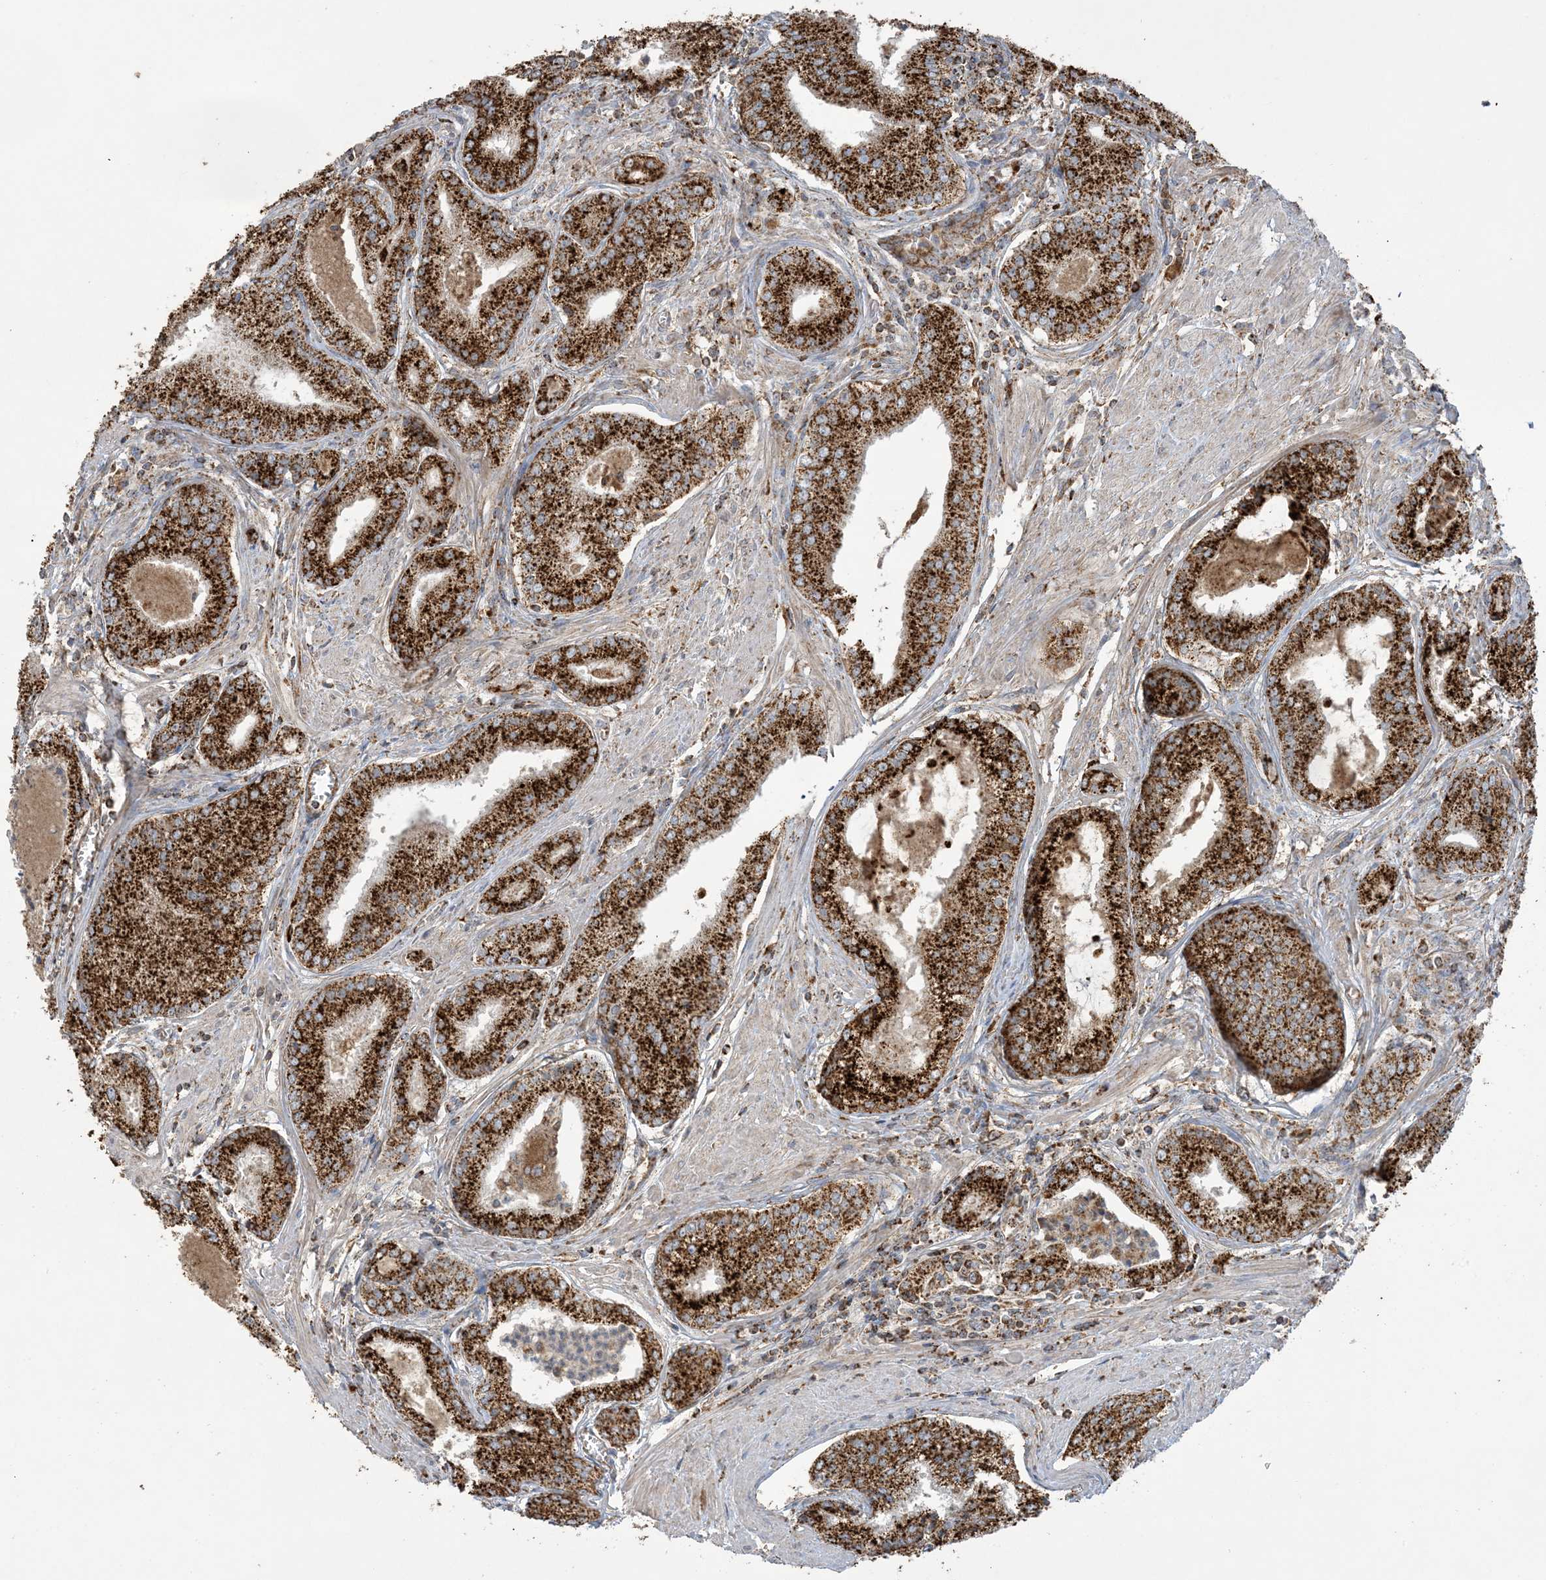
{"staining": {"intensity": "strong", "quantity": ">75%", "location": "cytoplasmic/membranous"}, "tissue": "prostate cancer", "cell_type": "Tumor cells", "image_type": "cancer", "snomed": [{"axis": "morphology", "description": "Adenocarcinoma, Low grade"}, {"axis": "topography", "description": "Prostate"}], "caption": "Immunohistochemical staining of human prostate cancer (adenocarcinoma (low-grade)) shows strong cytoplasmic/membranous protein expression in about >75% of tumor cells.", "gene": "AGA", "patient": {"sex": "male", "age": 54}}